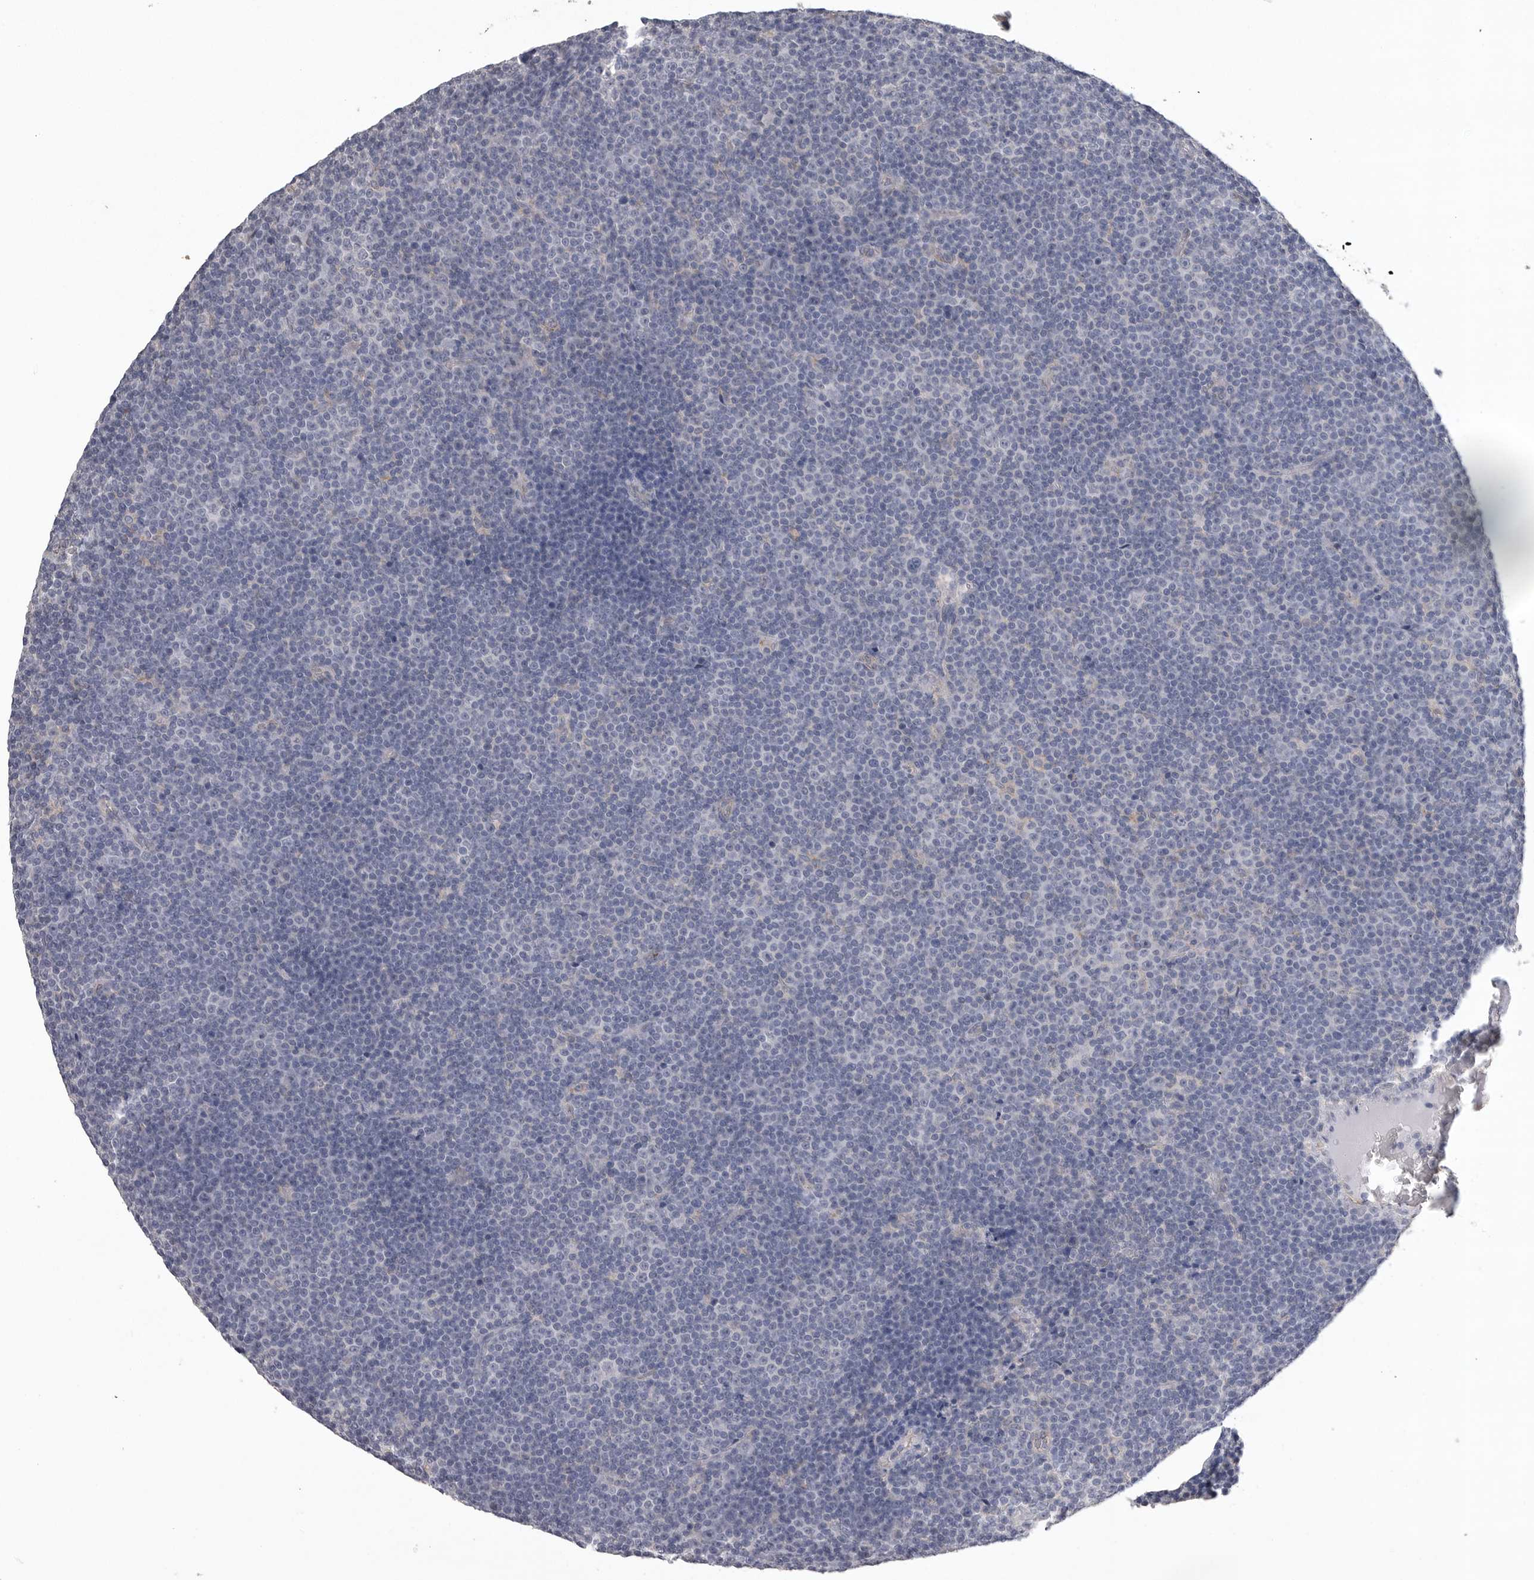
{"staining": {"intensity": "negative", "quantity": "none", "location": "none"}, "tissue": "lymphoma", "cell_type": "Tumor cells", "image_type": "cancer", "snomed": [{"axis": "morphology", "description": "Malignant lymphoma, non-Hodgkin's type, Low grade"}, {"axis": "topography", "description": "Lymph node"}], "caption": "Immunohistochemistry (IHC) histopathology image of human lymphoma stained for a protein (brown), which reveals no expression in tumor cells. (Brightfield microscopy of DAB (3,3'-diaminobenzidine) IHC at high magnification).", "gene": "NECTIN2", "patient": {"sex": "female", "age": 67}}